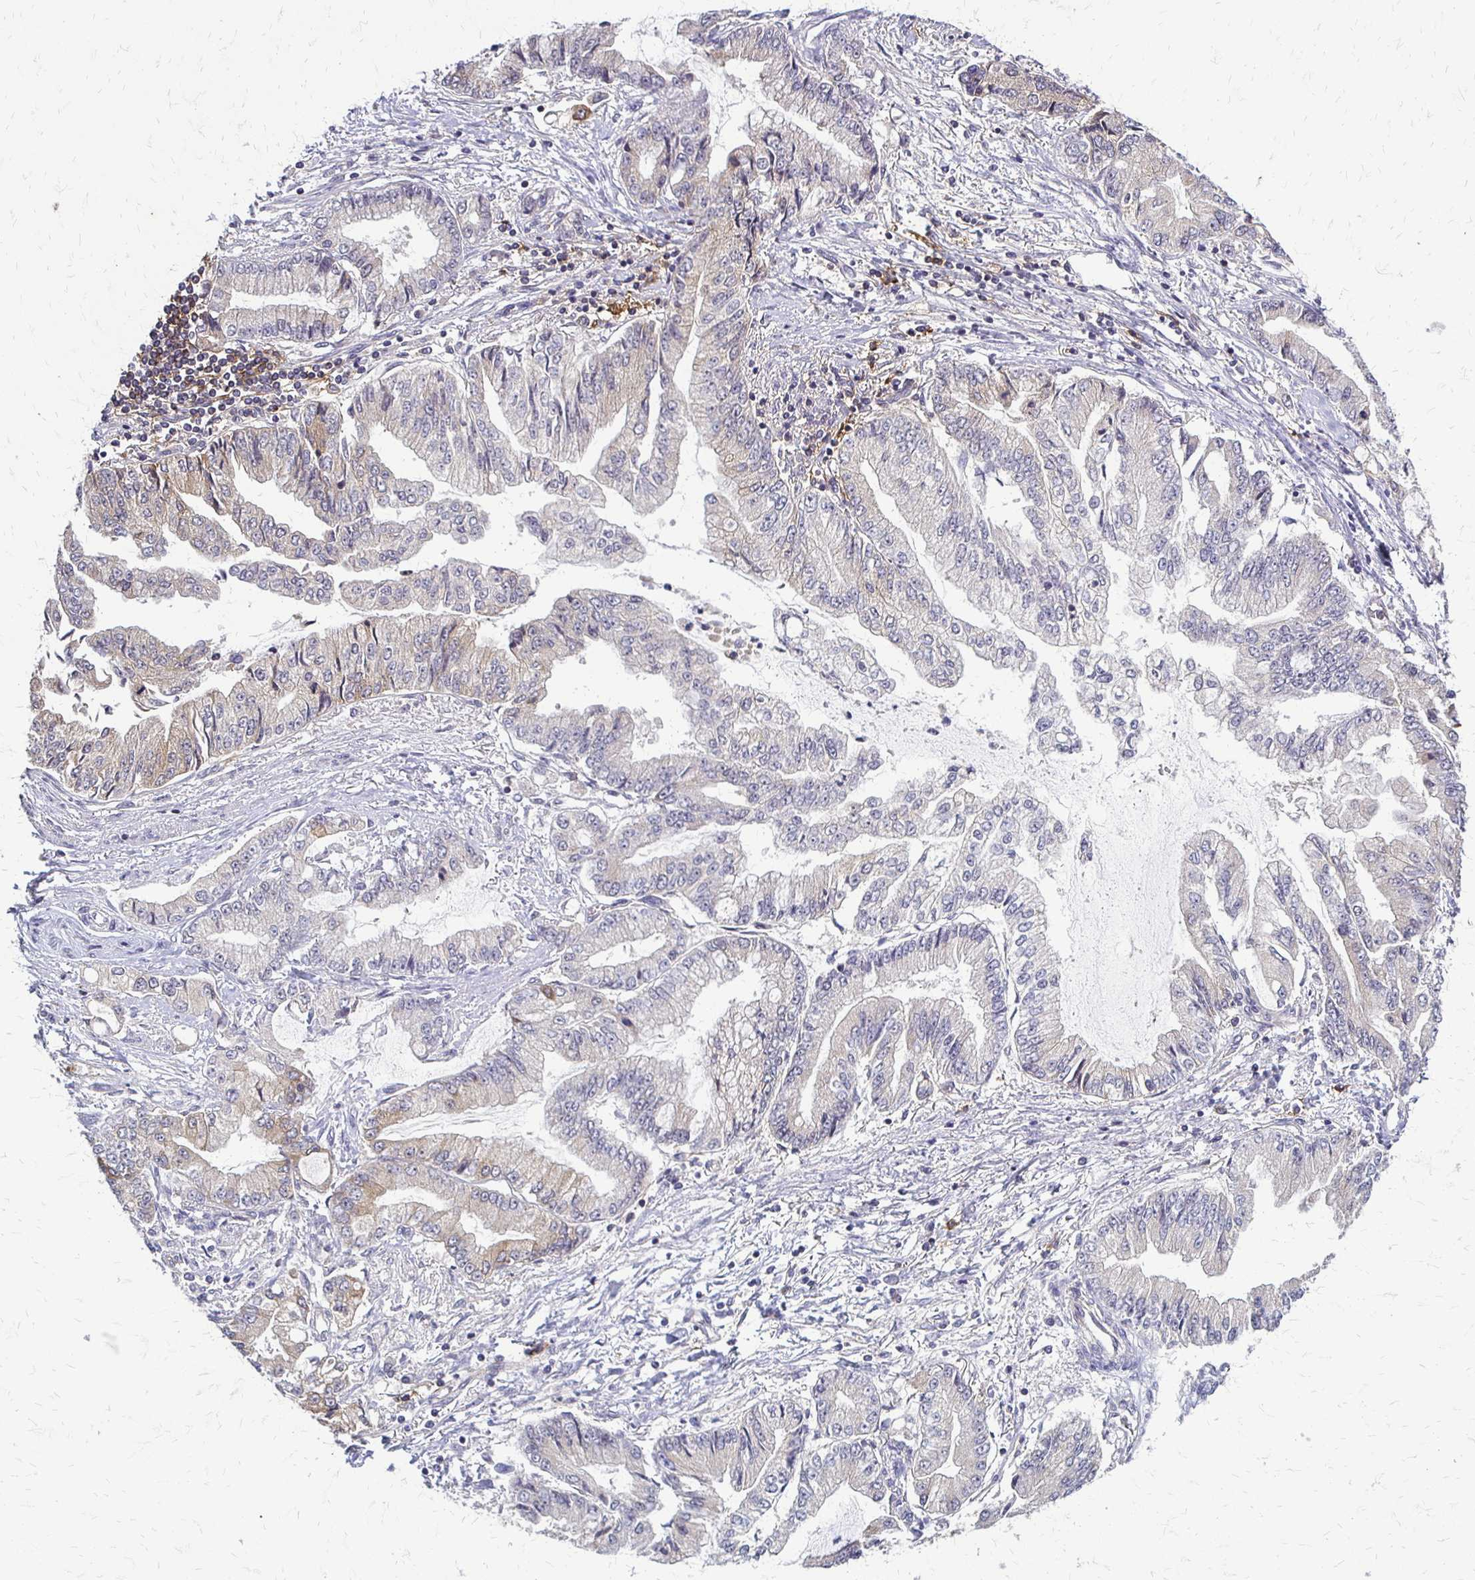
{"staining": {"intensity": "weak", "quantity": "<25%", "location": "cytoplasmic/membranous"}, "tissue": "stomach cancer", "cell_type": "Tumor cells", "image_type": "cancer", "snomed": [{"axis": "morphology", "description": "Adenocarcinoma, NOS"}, {"axis": "topography", "description": "Stomach, upper"}], "caption": "Protein analysis of stomach cancer exhibits no significant expression in tumor cells.", "gene": "SLC9A9", "patient": {"sex": "female", "age": 74}}